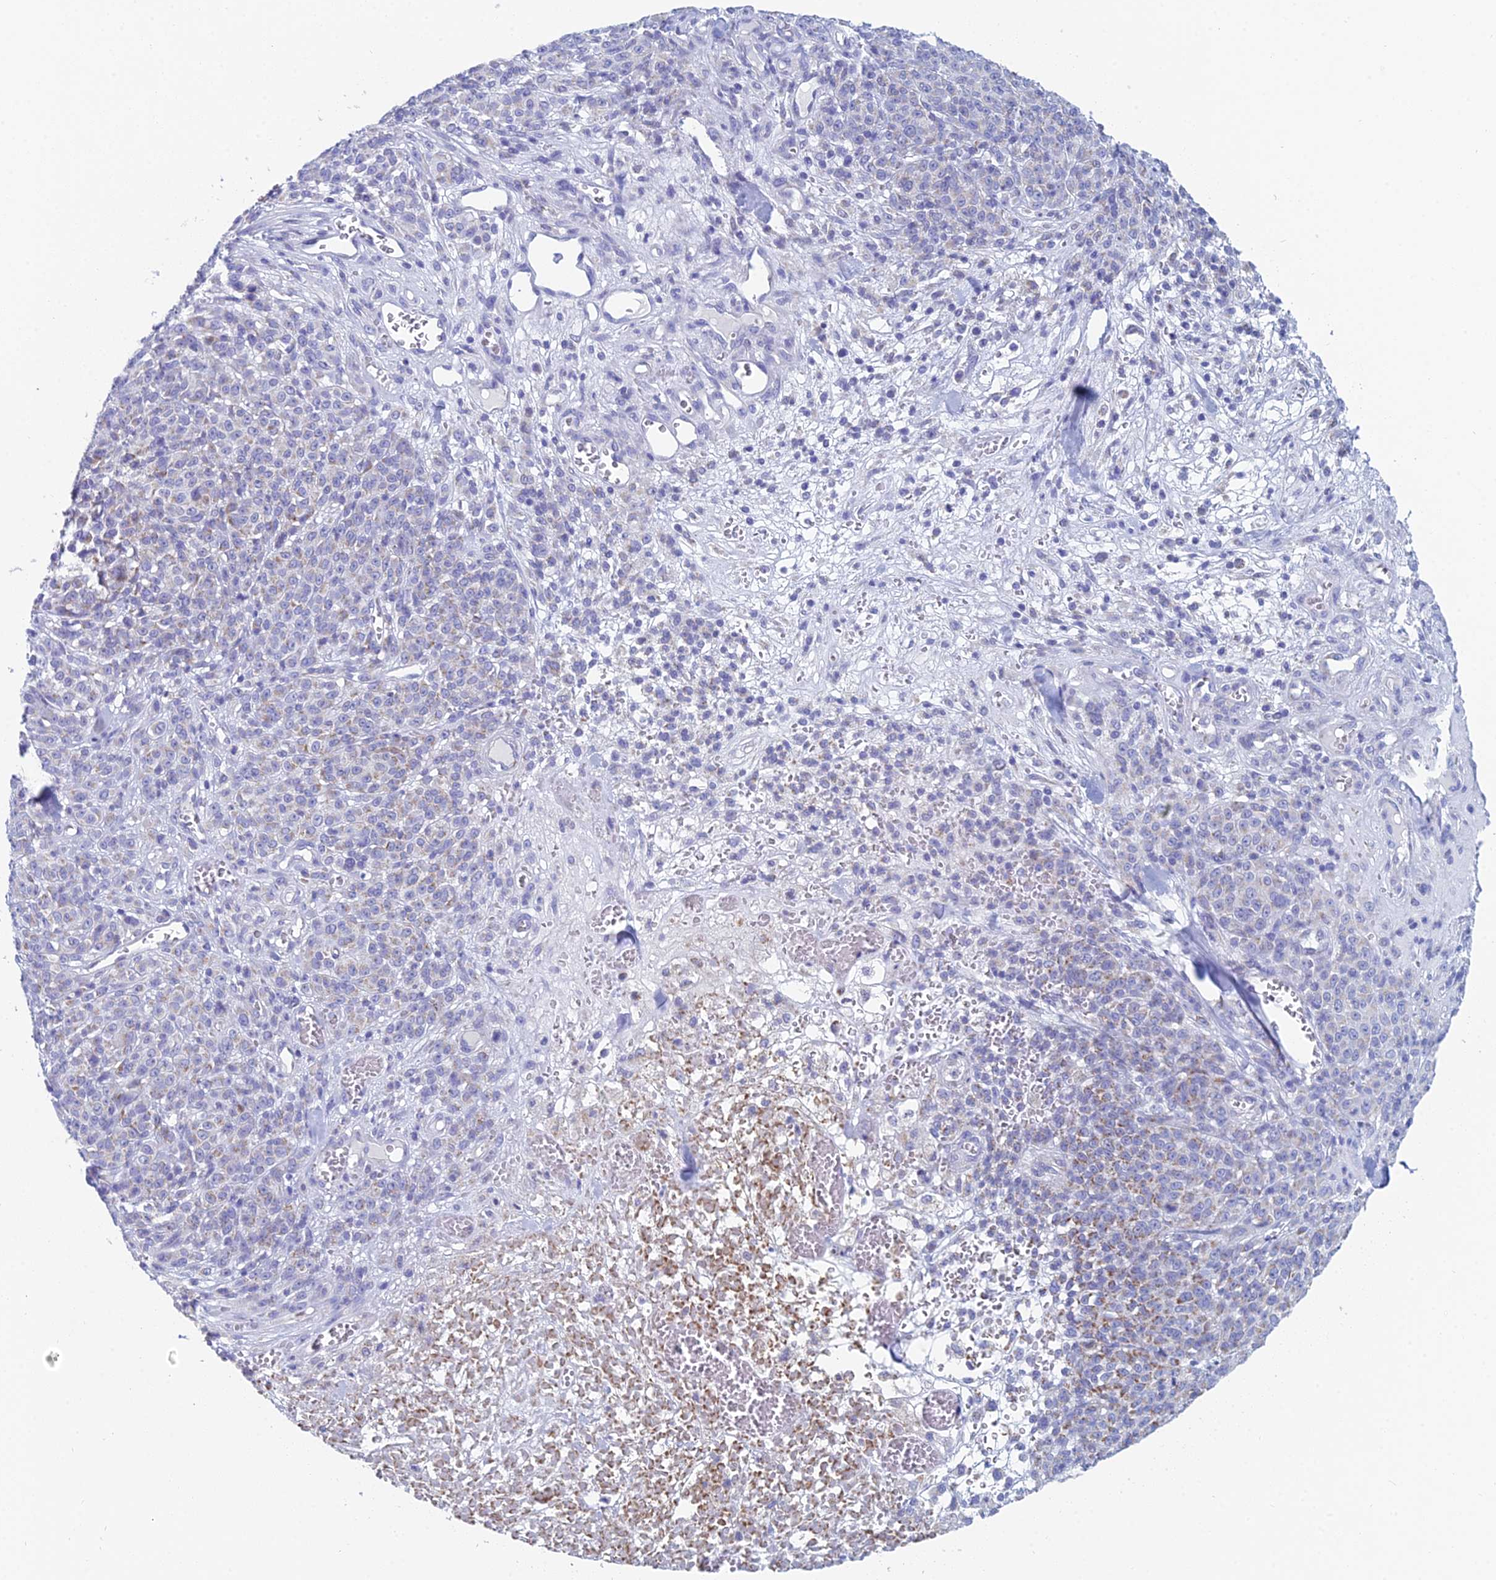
{"staining": {"intensity": "weak", "quantity": "<25%", "location": "cytoplasmic/membranous"}, "tissue": "melanoma", "cell_type": "Tumor cells", "image_type": "cancer", "snomed": [{"axis": "morphology", "description": "Normal tissue, NOS"}, {"axis": "morphology", "description": "Malignant melanoma, NOS"}, {"axis": "topography", "description": "Skin"}], "caption": "This is an immunohistochemistry image of malignant melanoma. There is no staining in tumor cells.", "gene": "ACSM1", "patient": {"sex": "female", "age": 34}}